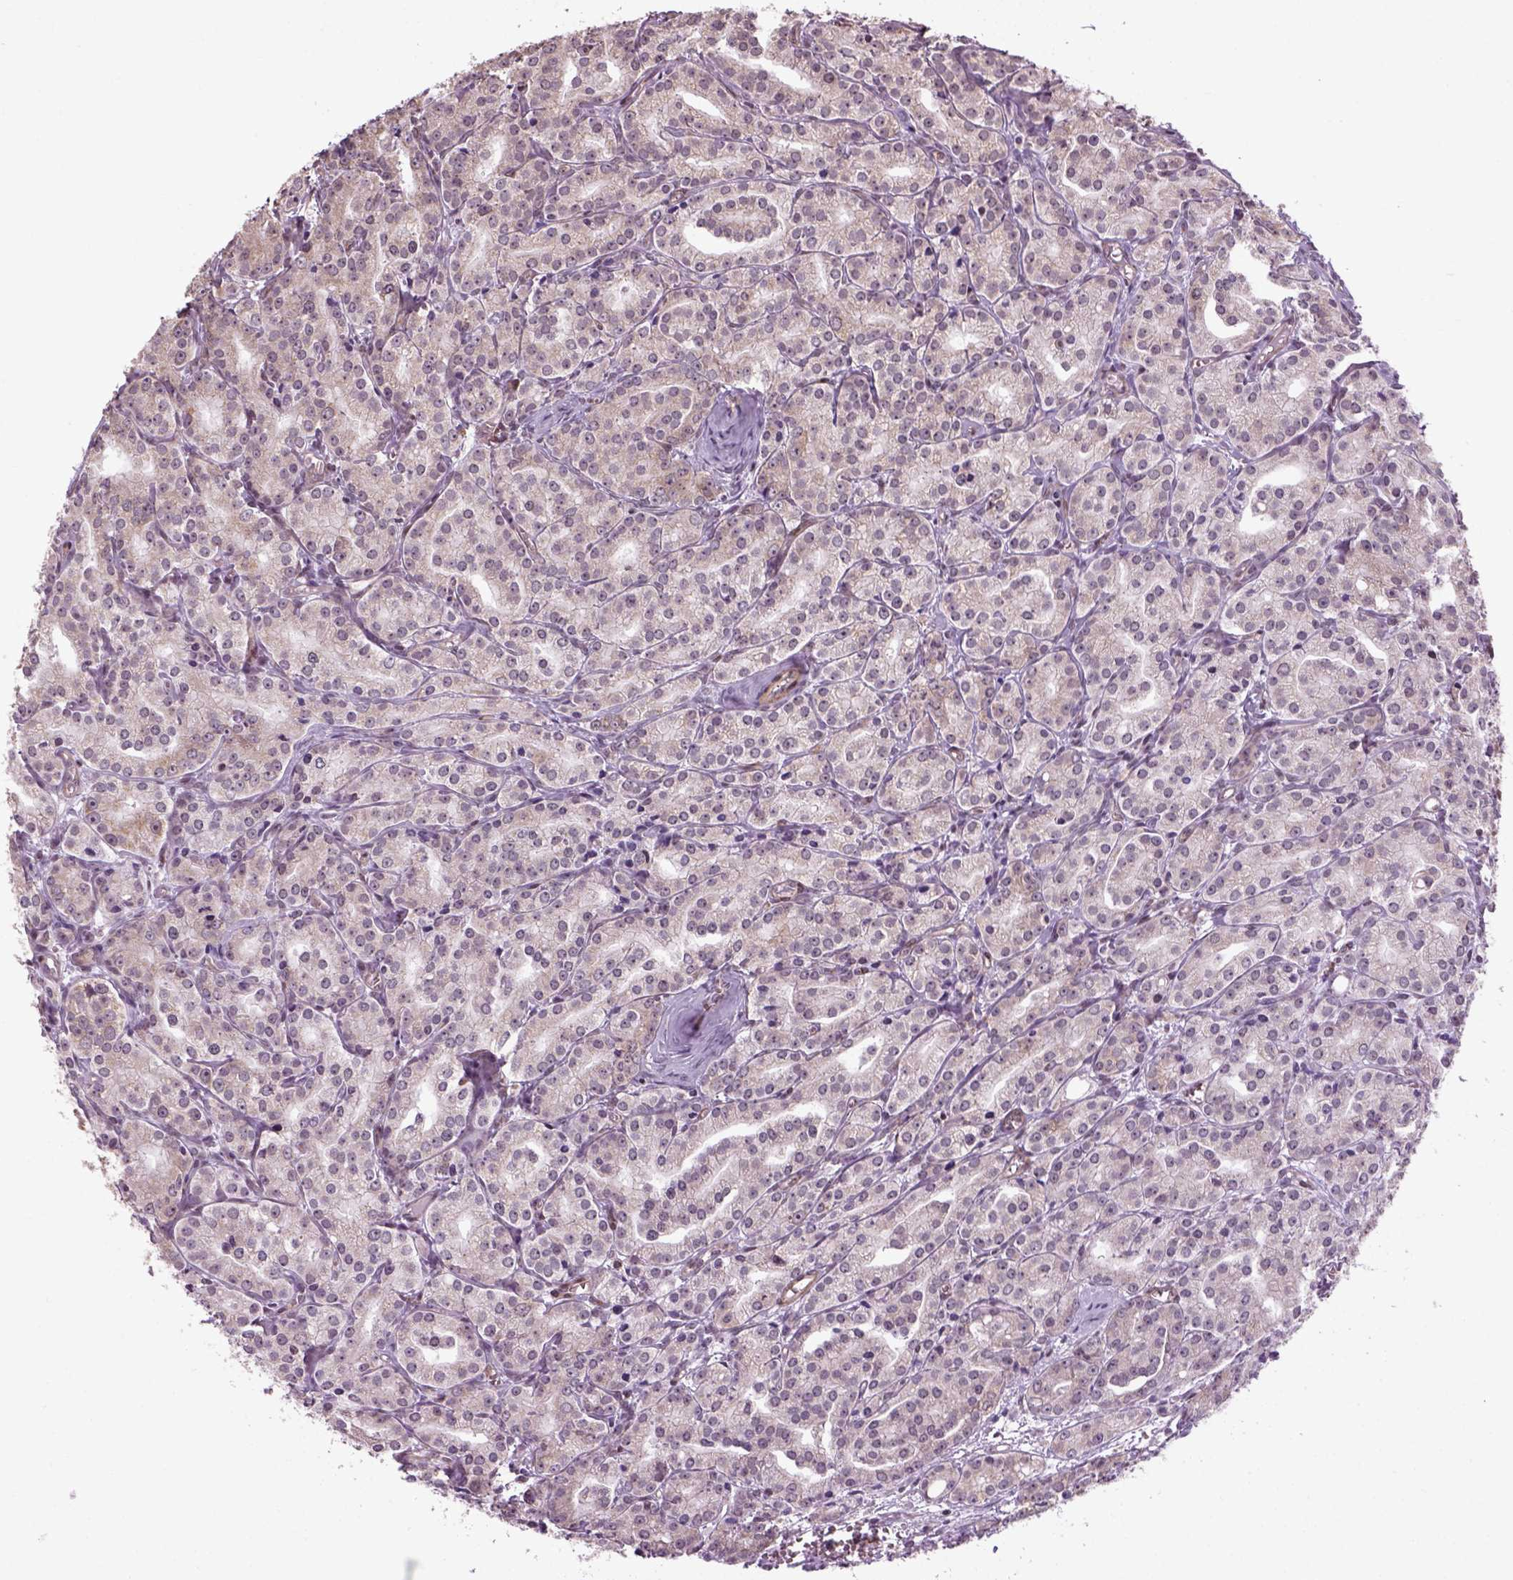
{"staining": {"intensity": "weak", "quantity": ">75%", "location": "cytoplasmic/membranous"}, "tissue": "prostate cancer", "cell_type": "Tumor cells", "image_type": "cancer", "snomed": [{"axis": "morphology", "description": "Adenocarcinoma, Medium grade"}, {"axis": "topography", "description": "Prostate"}], "caption": "Immunohistochemical staining of human prostate cancer (adenocarcinoma (medium-grade)) demonstrates low levels of weak cytoplasmic/membranous protein expression in approximately >75% of tumor cells. Using DAB (brown) and hematoxylin (blue) stains, captured at high magnification using brightfield microscopy.", "gene": "XK", "patient": {"sex": "male", "age": 74}}